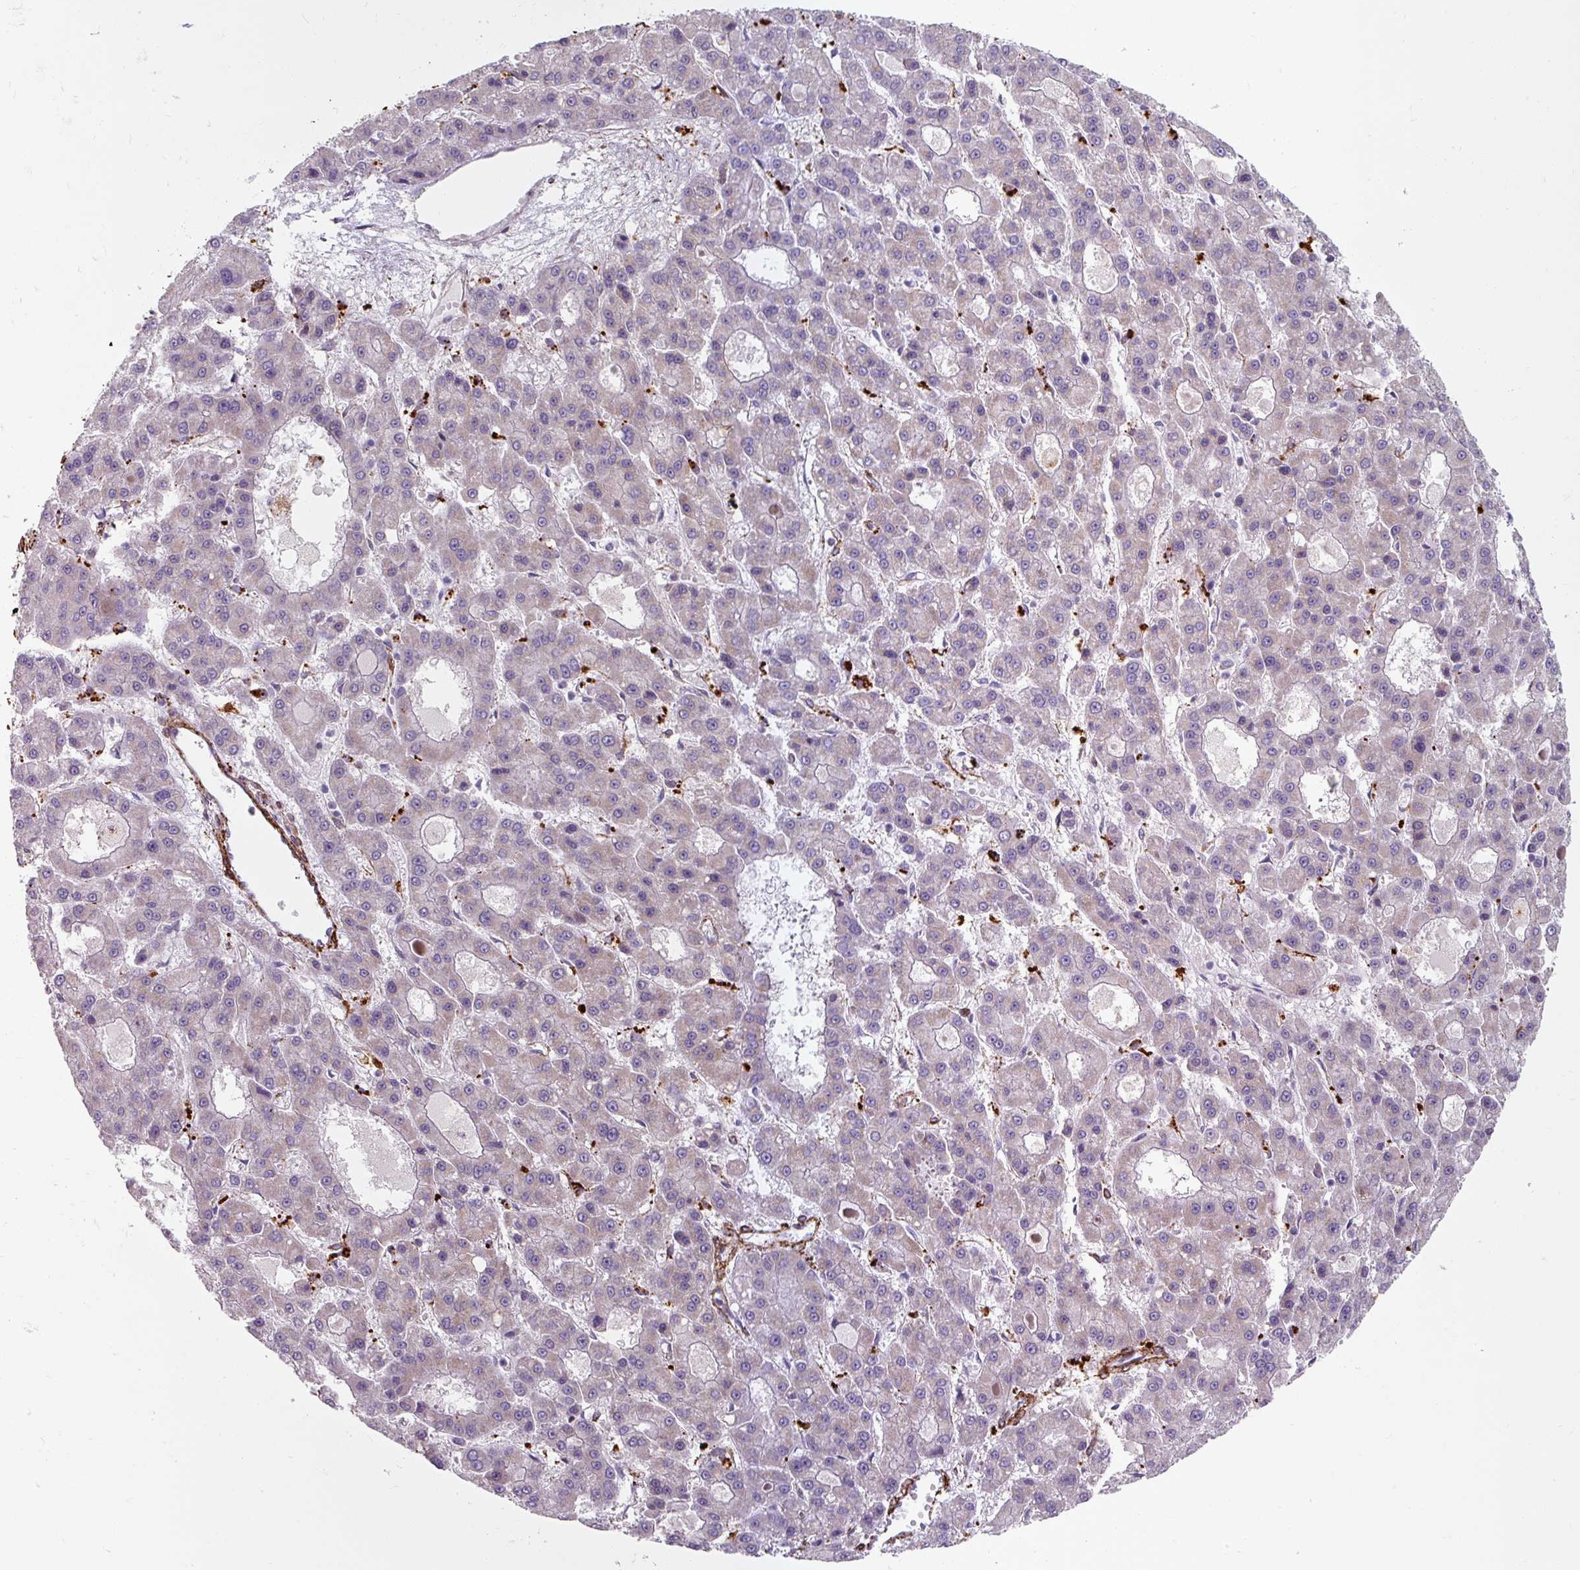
{"staining": {"intensity": "negative", "quantity": "none", "location": "none"}, "tissue": "liver cancer", "cell_type": "Tumor cells", "image_type": "cancer", "snomed": [{"axis": "morphology", "description": "Carcinoma, Hepatocellular, NOS"}, {"axis": "topography", "description": "Liver"}], "caption": "A high-resolution histopathology image shows immunohistochemistry staining of liver hepatocellular carcinoma, which demonstrates no significant staining in tumor cells.", "gene": "MRPS5", "patient": {"sex": "male", "age": 70}}